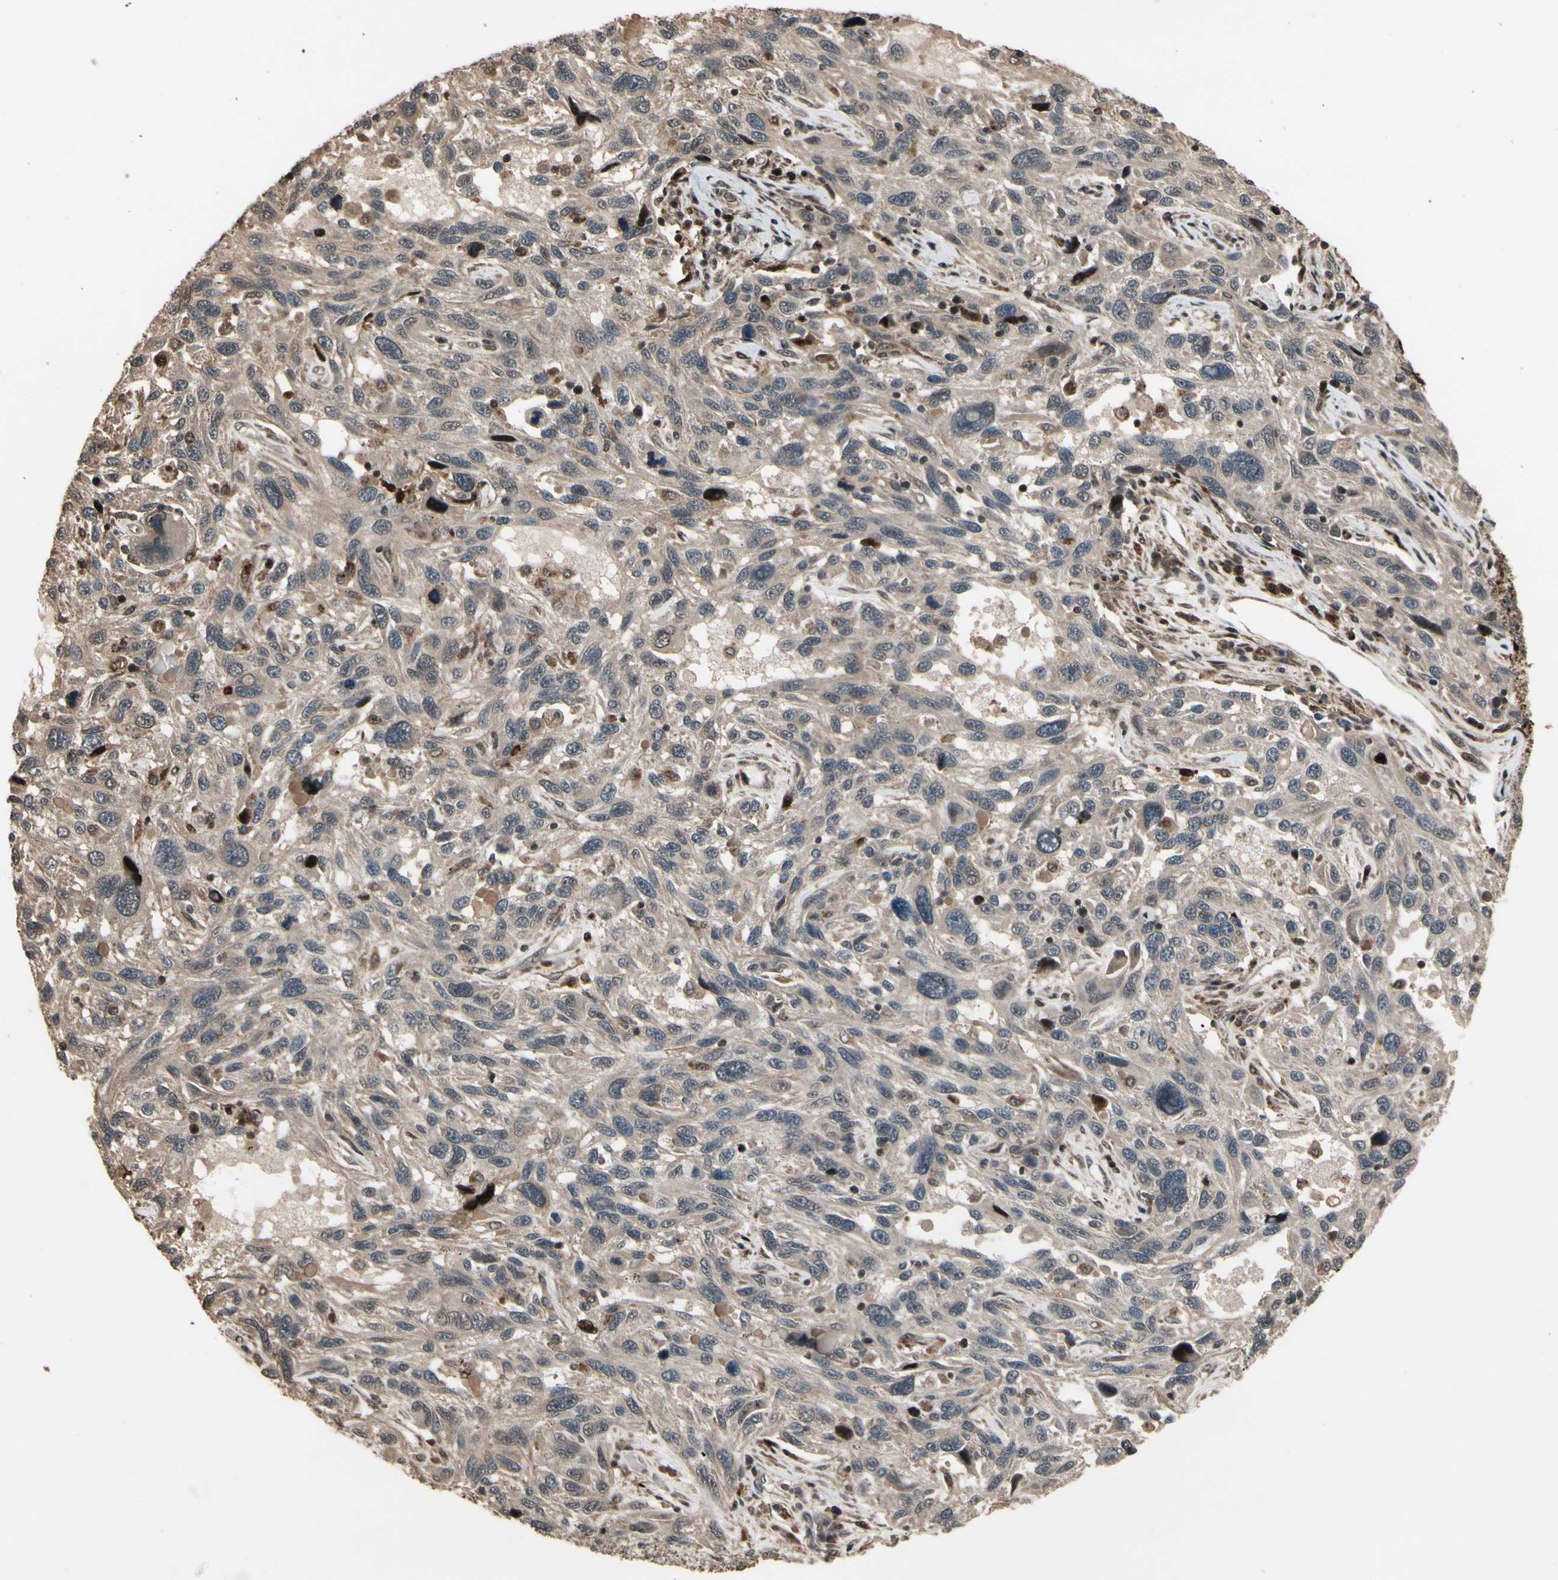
{"staining": {"intensity": "weak", "quantity": ">75%", "location": "cytoplasmic/membranous"}, "tissue": "melanoma", "cell_type": "Tumor cells", "image_type": "cancer", "snomed": [{"axis": "morphology", "description": "Malignant melanoma, NOS"}, {"axis": "topography", "description": "Skin"}], "caption": "The image shows a brown stain indicating the presence of a protein in the cytoplasmic/membranous of tumor cells in melanoma.", "gene": "CSF1R", "patient": {"sex": "male", "age": 53}}